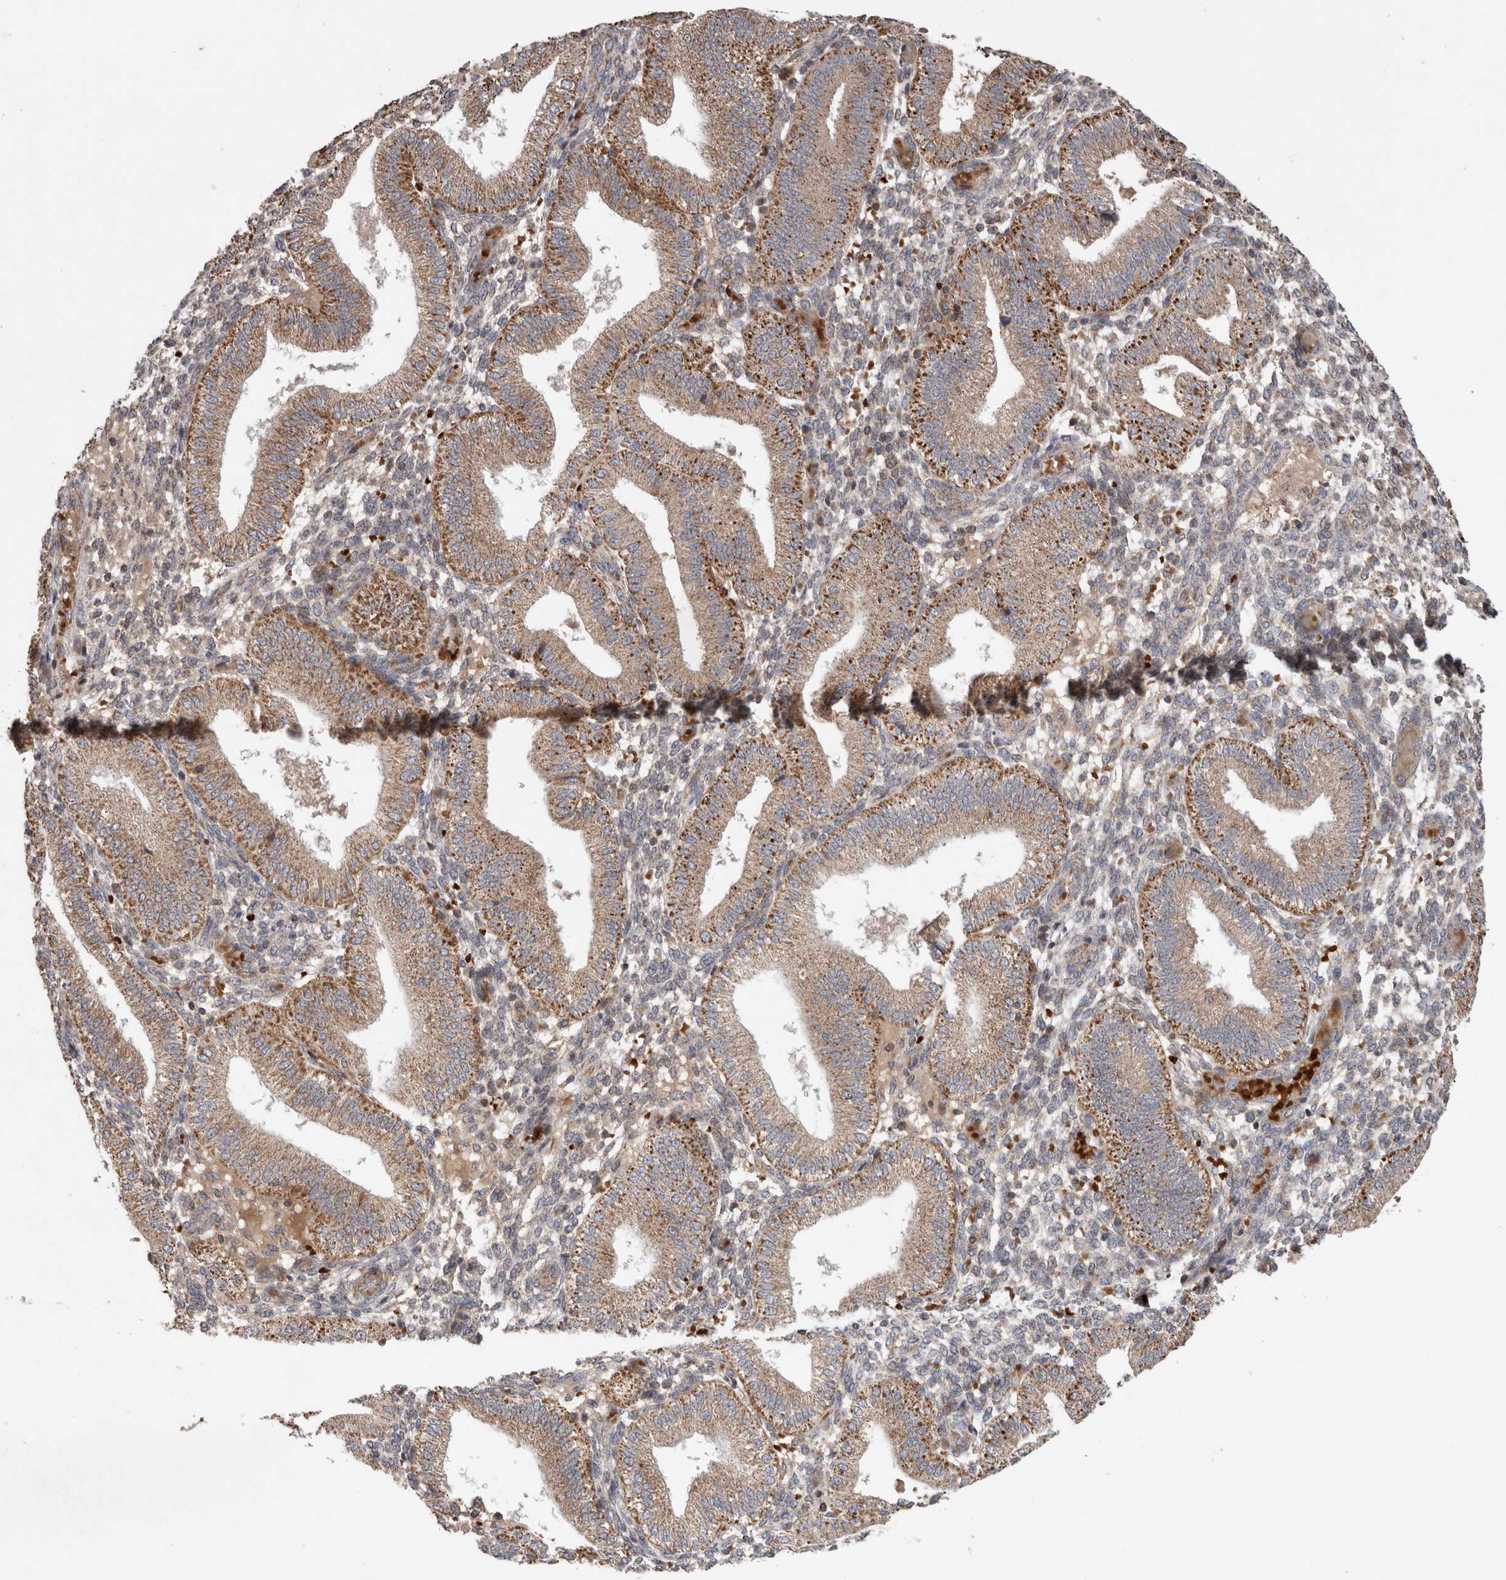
{"staining": {"intensity": "weak", "quantity": "<25%", "location": "cytoplasmic/membranous"}, "tissue": "endometrium", "cell_type": "Cells in endometrial stroma", "image_type": "normal", "snomed": [{"axis": "morphology", "description": "Normal tissue, NOS"}, {"axis": "topography", "description": "Endometrium"}], "caption": "High magnification brightfield microscopy of normal endometrium stained with DAB (3,3'-diaminobenzidine) (brown) and counterstained with hematoxylin (blue): cells in endometrial stroma show no significant staining.", "gene": "KIF21B", "patient": {"sex": "female", "age": 39}}